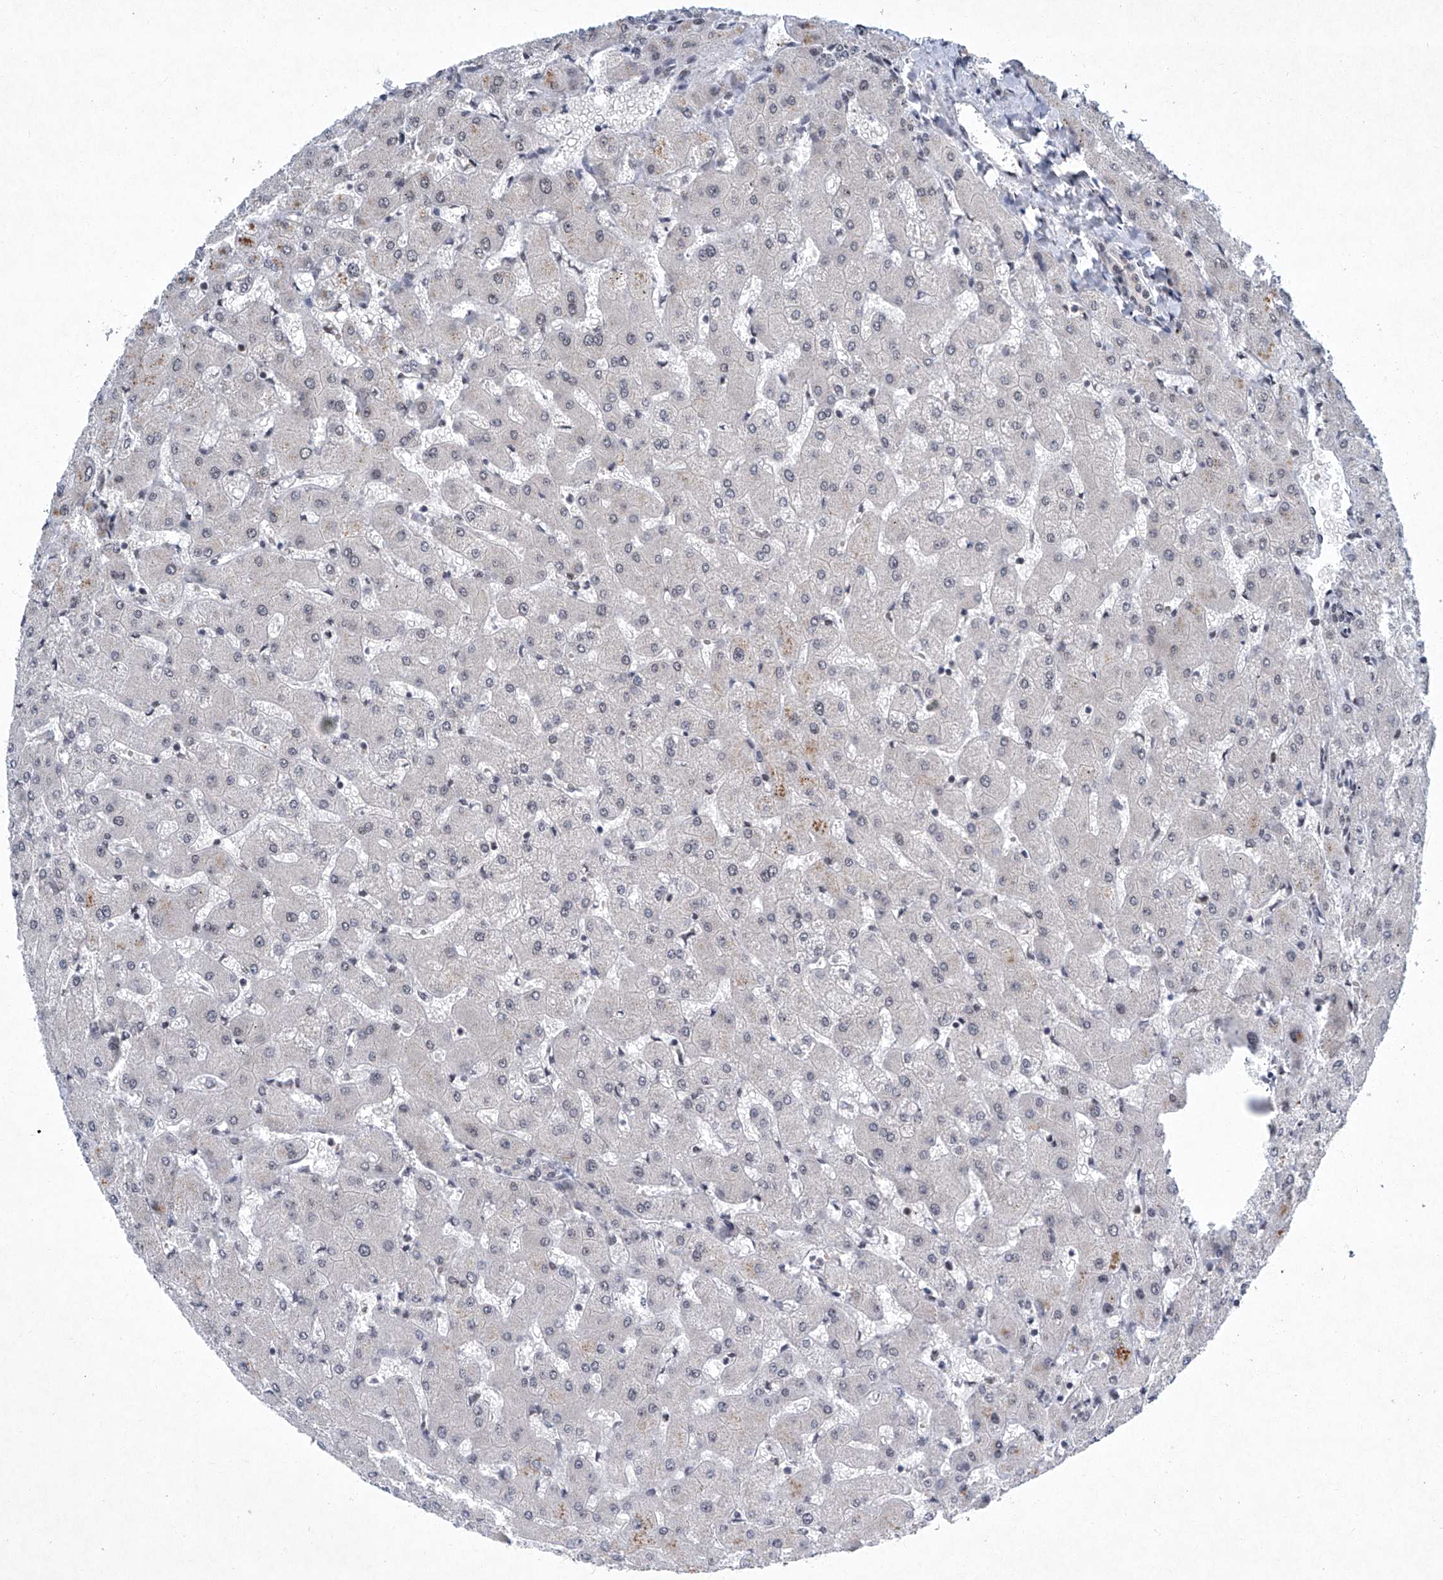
{"staining": {"intensity": "negative", "quantity": "none", "location": "none"}, "tissue": "liver", "cell_type": "Cholangiocytes", "image_type": "normal", "snomed": [{"axis": "morphology", "description": "Normal tissue, NOS"}, {"axis": "topography", "description": "Liver"}], "caption": "DAB (3,3'-diaminobenzidine) immunohistochemical staining of normal liver displays no significant expression in cholangiocytes. (Stains: DAB (3,3'-diaminobenzidine) immunohistochemistry with hematoxylin counter stain, Microscopy: brightfield microscopy at high magnification).", "gene": "TFDP1", "patient": {"sex": "female", "age": 63}}